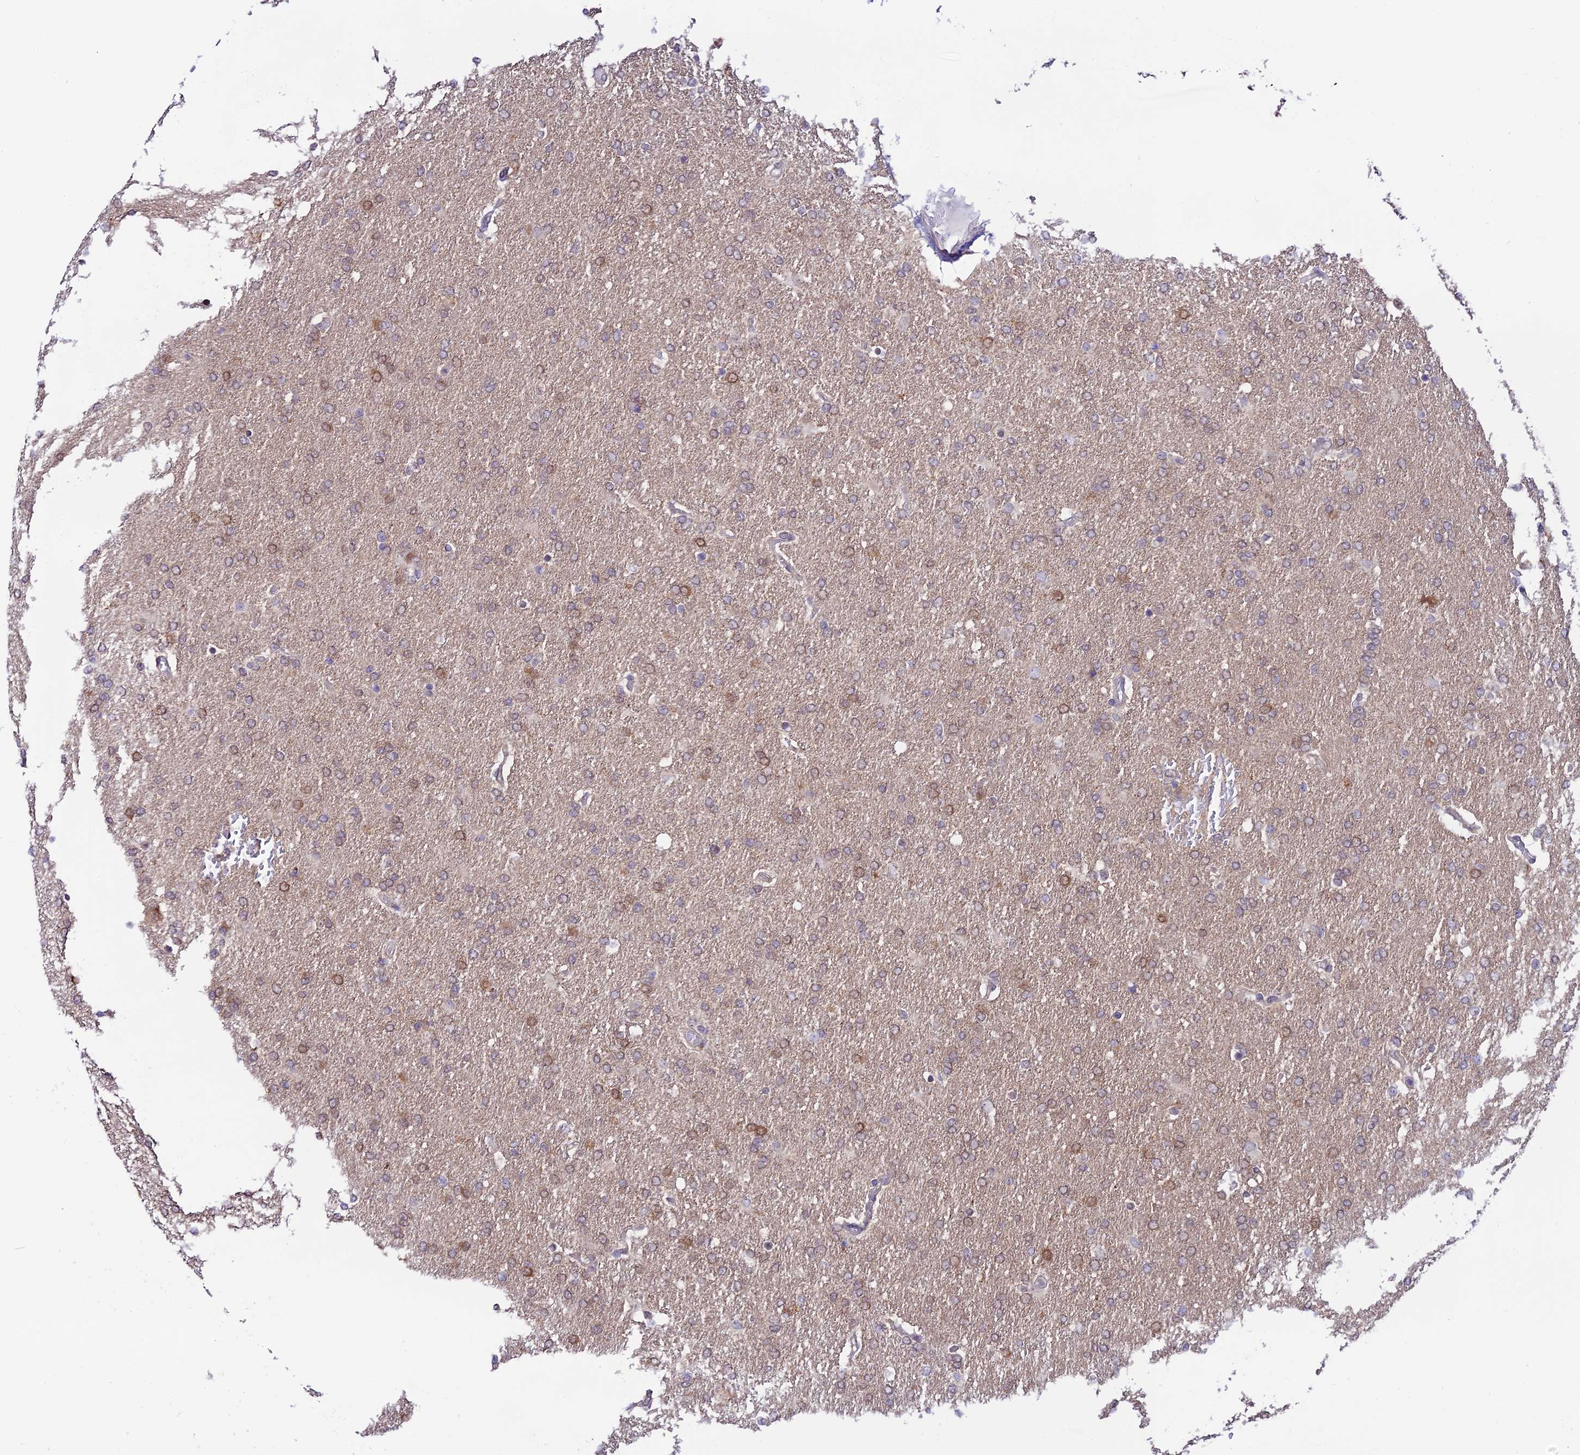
{"staining": {"intensity": "moderate", "quantity": "25%-75%", "location": "cytoplasmic/membranous"}, "tissue": "glioma", "cell_type": "Tumor cells", "image_type": "cancer", "snomed": [{"axis": "morphology", "description": "Glioma, malignant, High grade"}, {"axis": "topography", "description": "Brain"}], "caption": "IHC (DAB (3,3'-diaminobenzidine)) staining of high-grade glioma (malignant) demonstrates moderate cytoplasmic/membranous protein staining in approximately 25%-75% of tumor cells.", "gene": "TRIM40", "patient": {"sex": "male", "age": 72}}